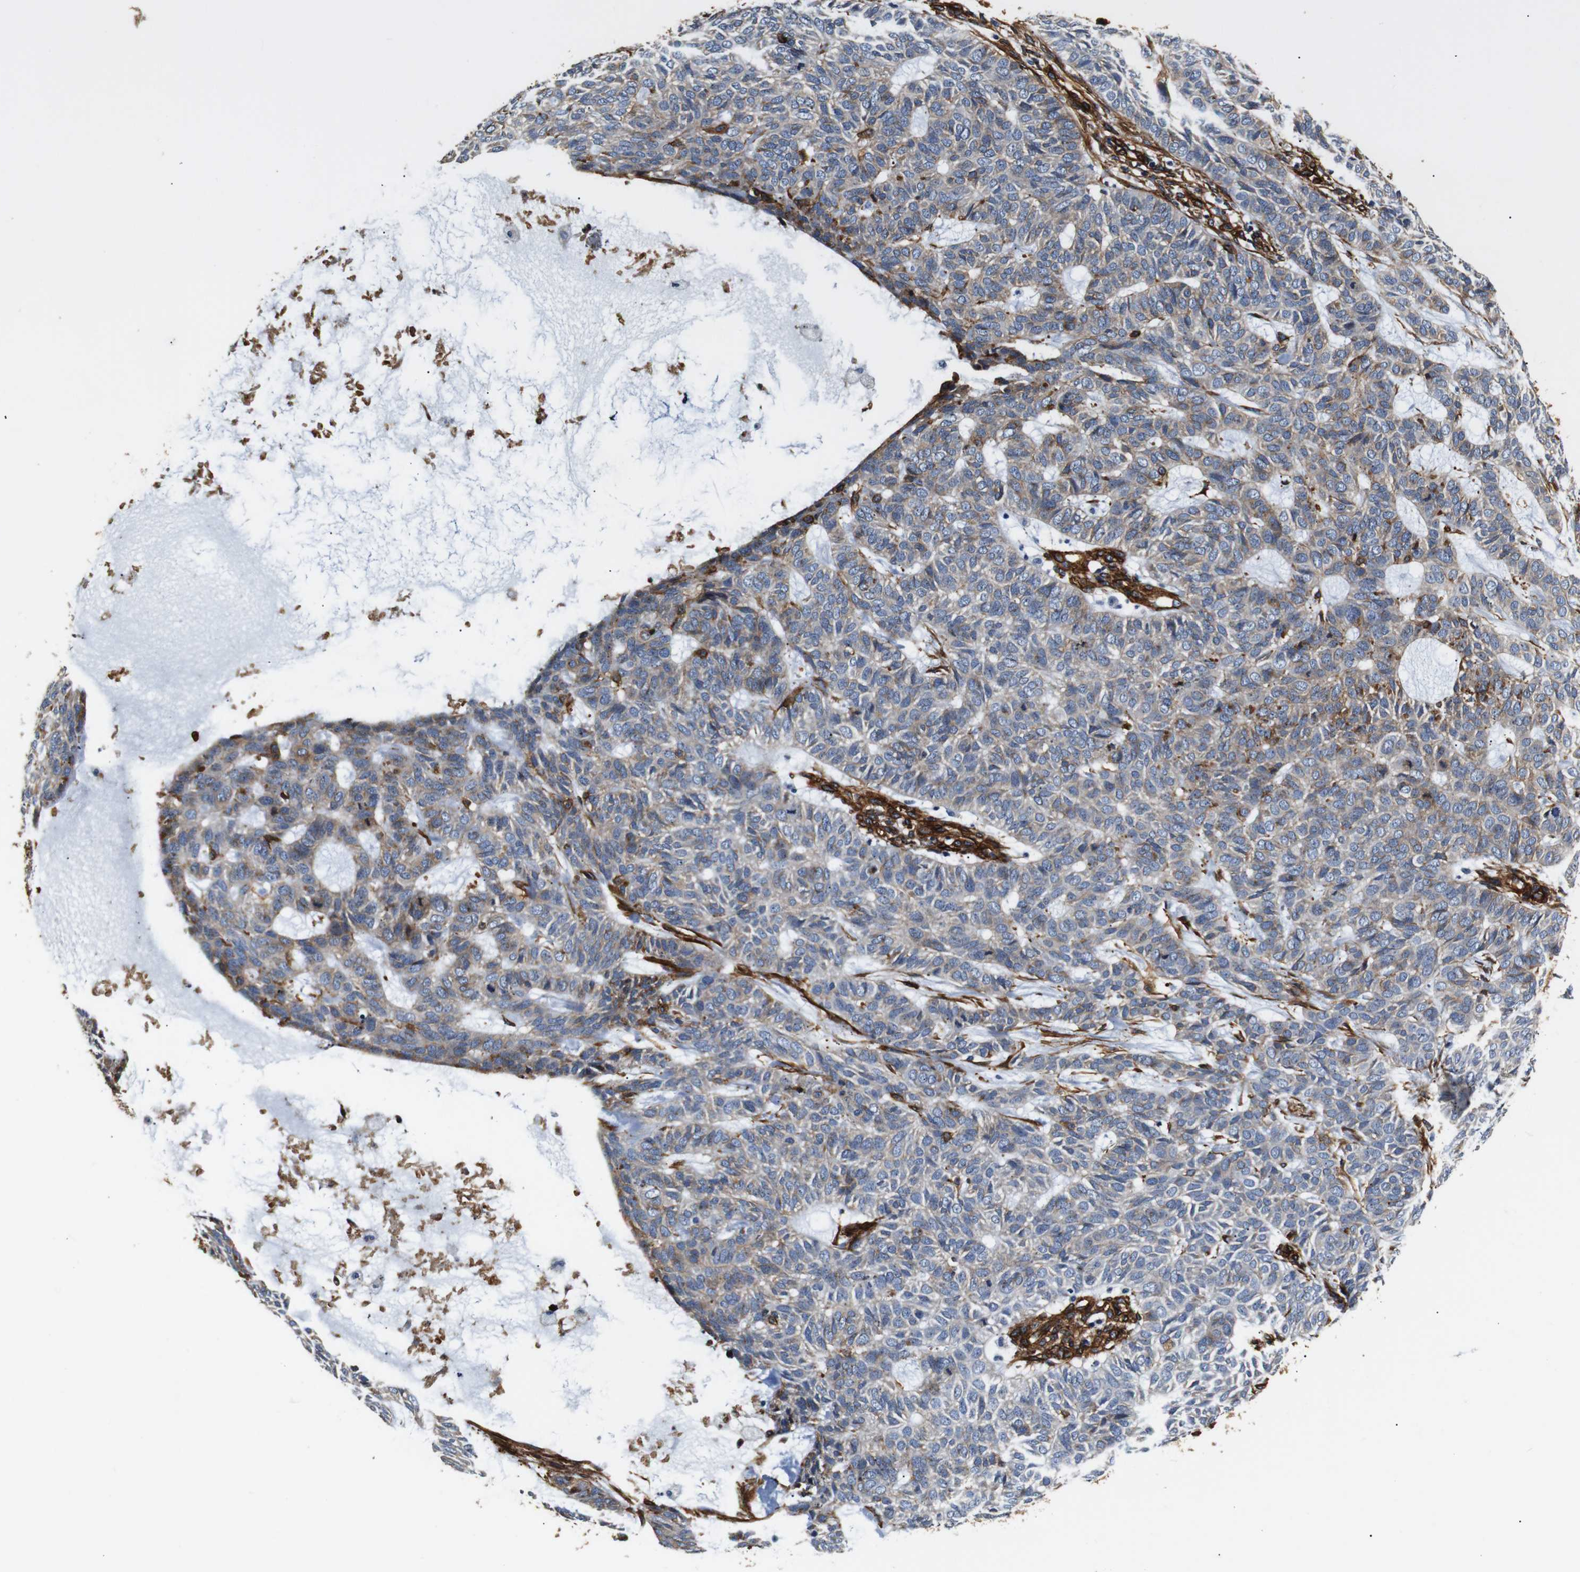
{"staining": {"intensity": "weak", "quantity": ">75%", "location": "cytoplasmic/membranous"}, "tissue": "skin cancer", "cell_type": "Tumor cells", "image_type": "cancer", "snomed": [{"axis": "morphology", "description": "Basal cell carcinoma"}, {"axis": "topography", "description": "Skin"}], "caption": "About >75% of tumor cells in human skin cancer exhibit weak cytoplasmic/membranous protein expression as visualized by brown immunohistochemical staining.", "gene": "CAV2", "patient": {"sex": "male", "age": 87}}